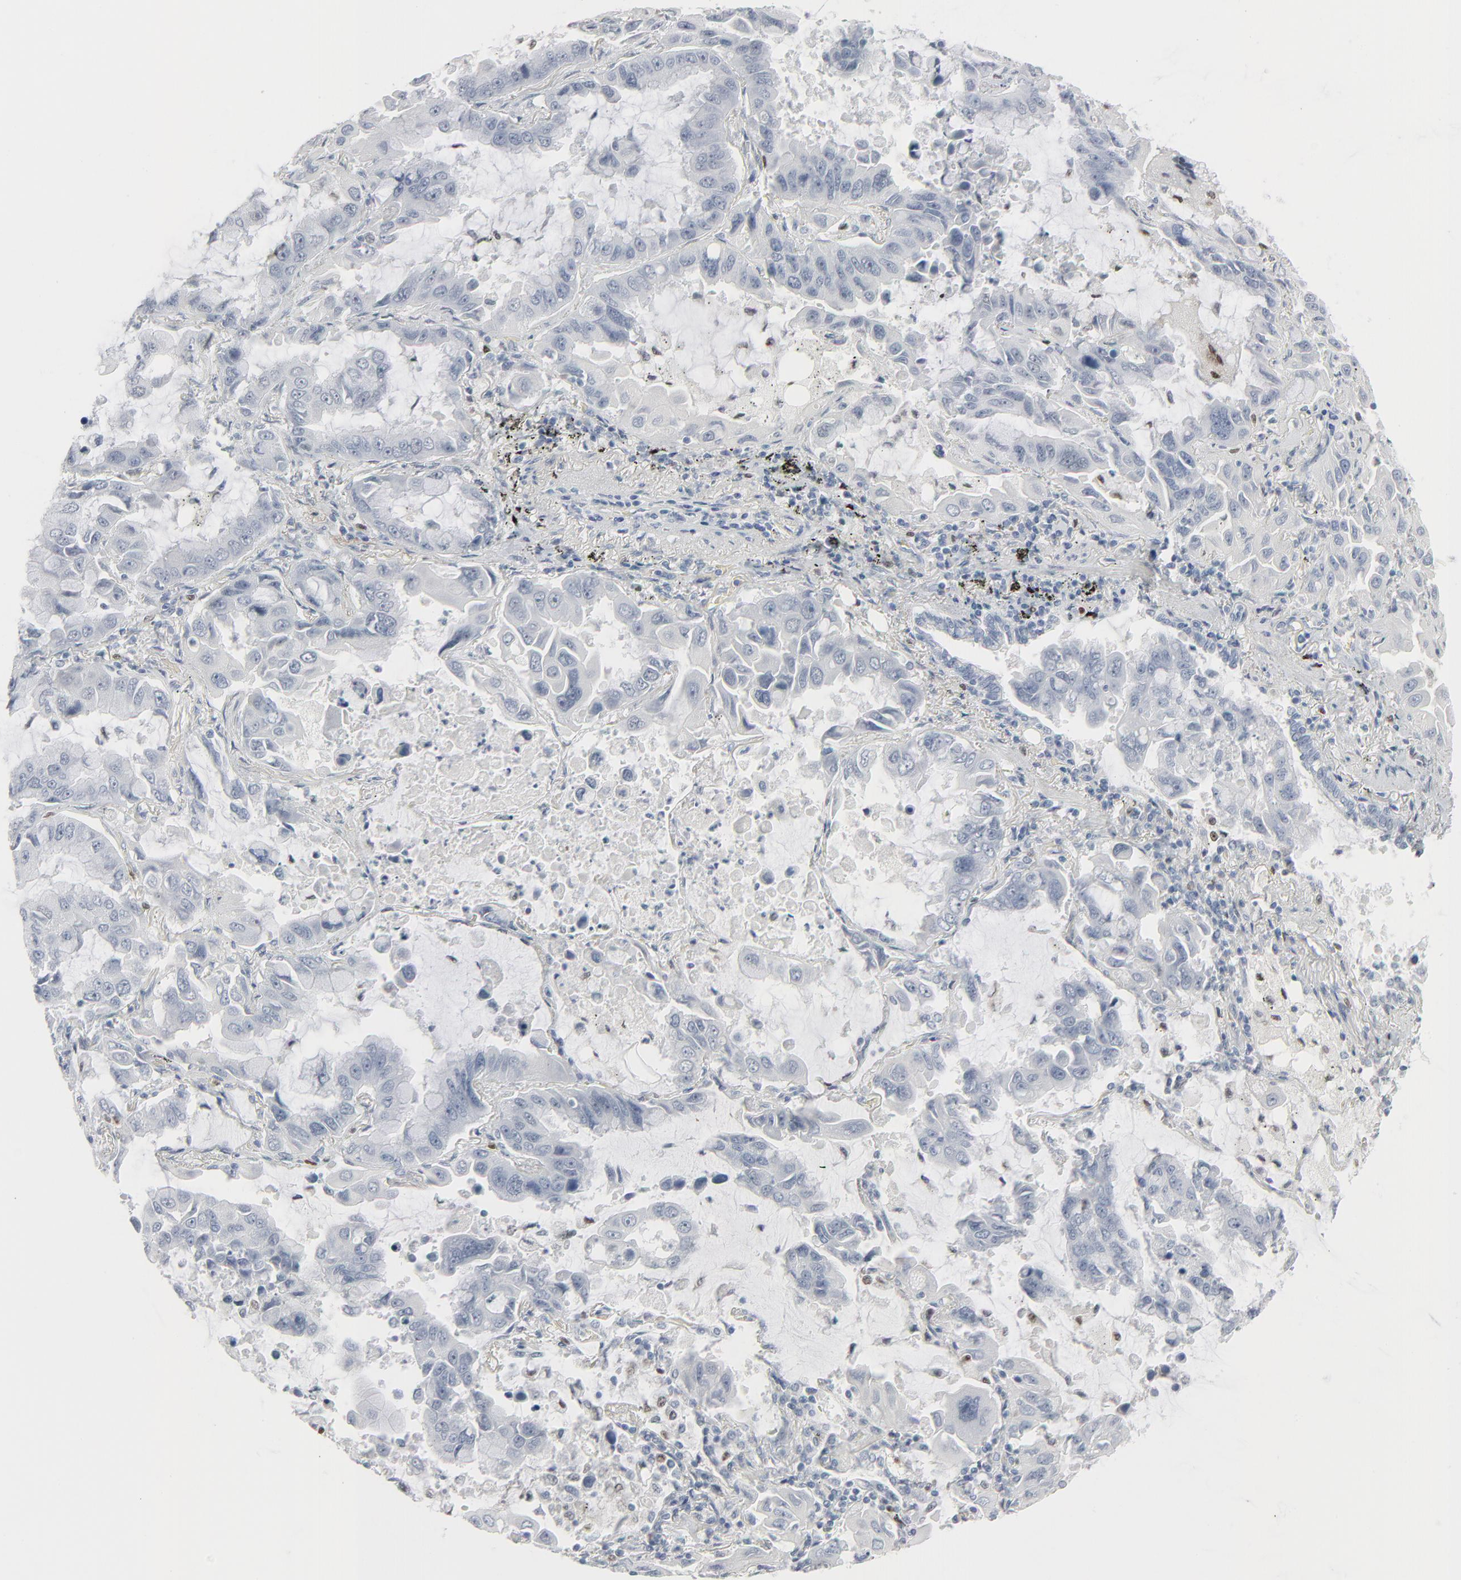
{"staining": {"intensity": "negative", "quantity": "none", "location": "none"}, "tissue": "lung cancer", "cell_type": "Tumor cells", "image_type": "cancer", "snomed": [{"axis": "morphology", "description": "Adenocarcinoma, NOS"}, {"axis": "topography", "description": "Lung"}], "caption": "There is no significant staining in tumor cells of lung cancer.", "gene": "MITF", "patient": {"sex": "male", "age": 64}}